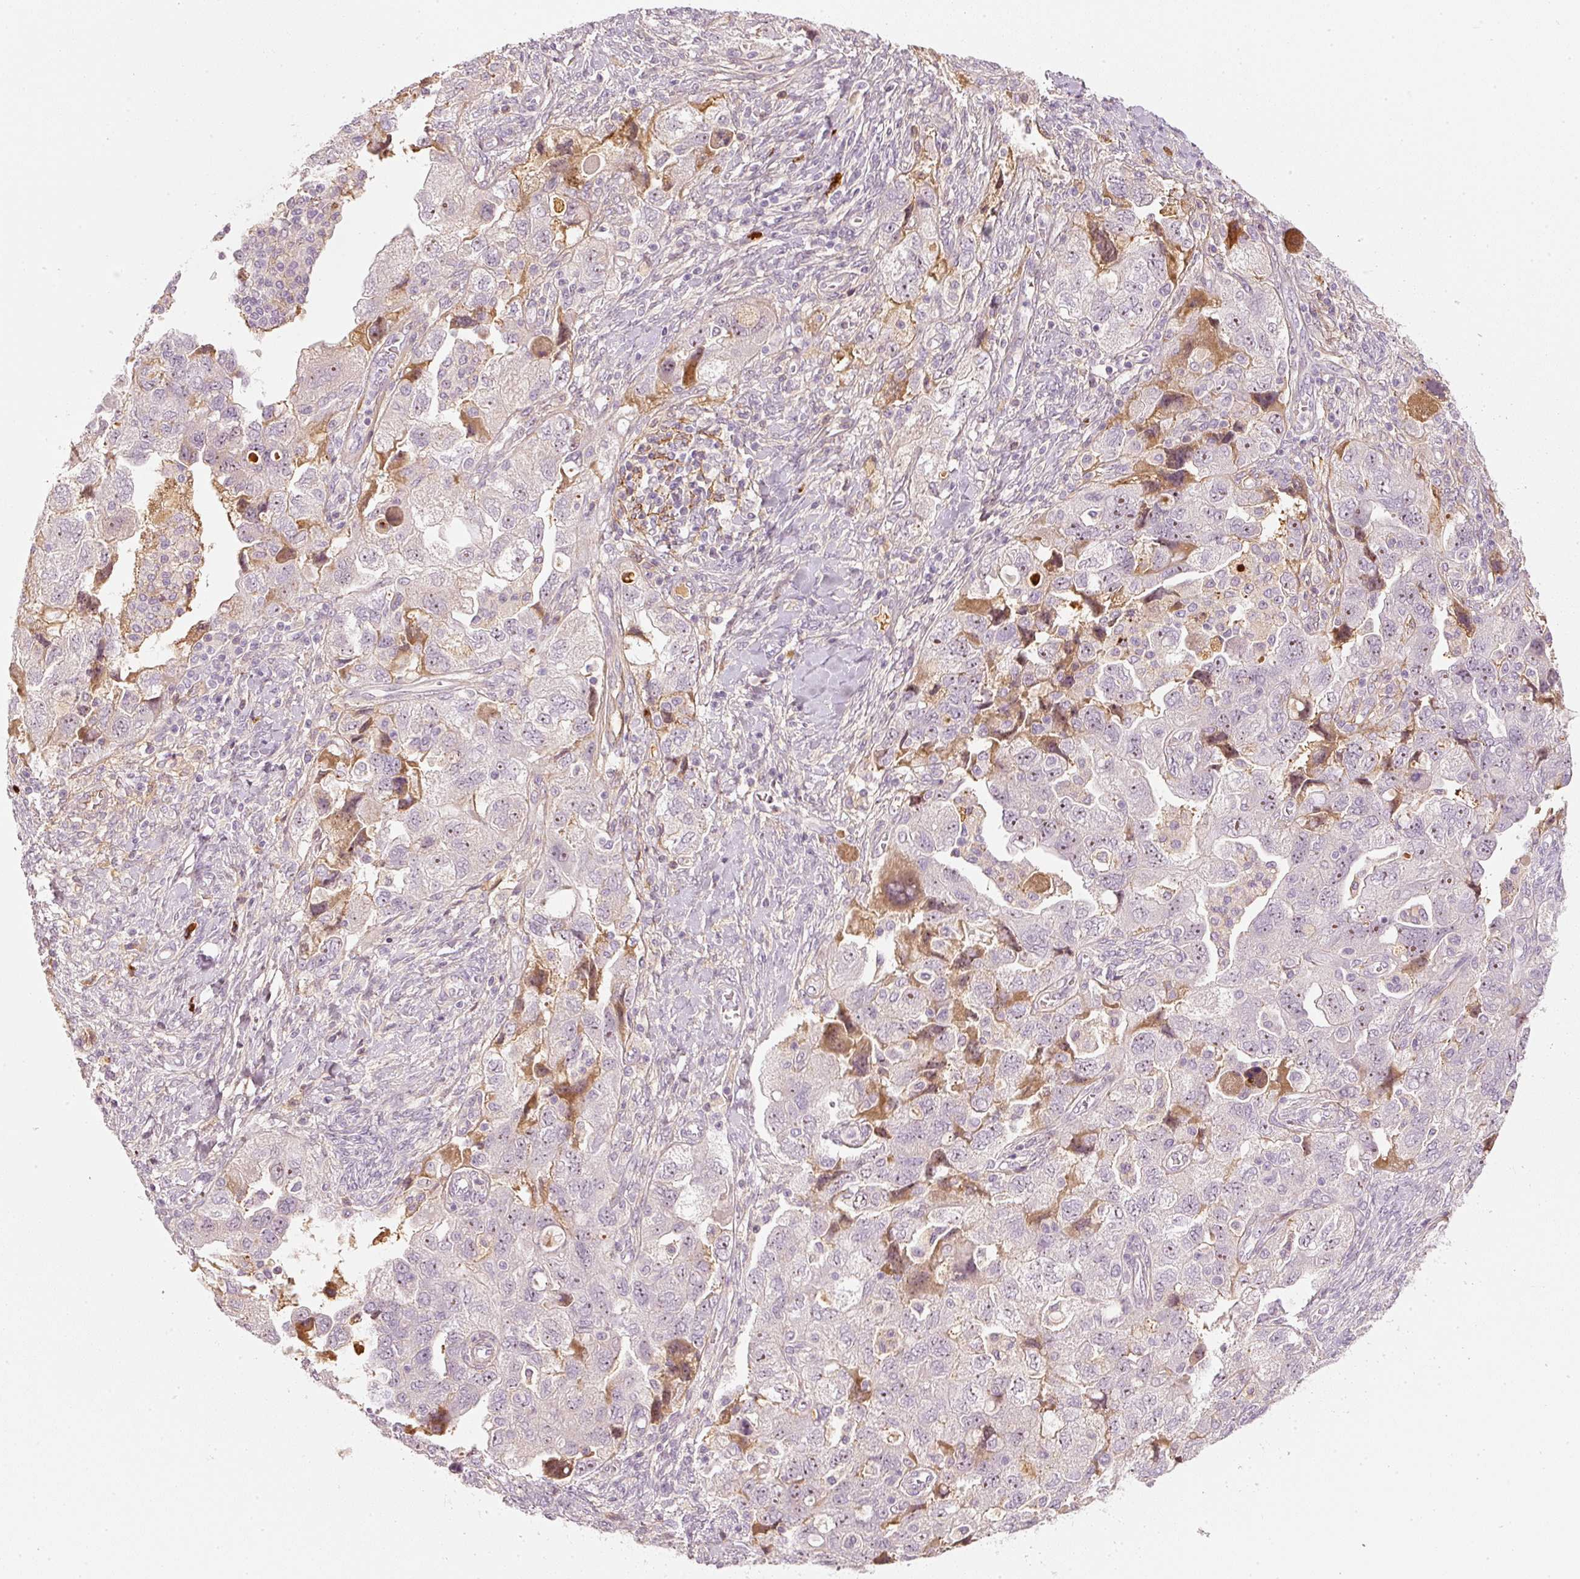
{"staining": {"intensity": "moderate", "quantity": "<25%", "location": "cytoplasmic/membranous"}, "tissue": "ovarian cancer", "cell_type": "Tumor cells", "image_type": "cancer", "snomed": [{"axis": "morphology", "description": "Carcinoma, NOS"}, {"axis": "morphology", "description": "Cystadenocarcinoma, serous, NOS"}, {"axis": "topography", "description": "Ovary"}], "caption": "A photomicrograph showing moderate cytoplasmic/membranous positivity in approximately <25% of tumor cells in serous cystadenocarcinoma (ovarian), as visualized by brown immunohistochemical staining.", "gene": "VCAM1", "patient": {"sex": "female", "age": 69}}